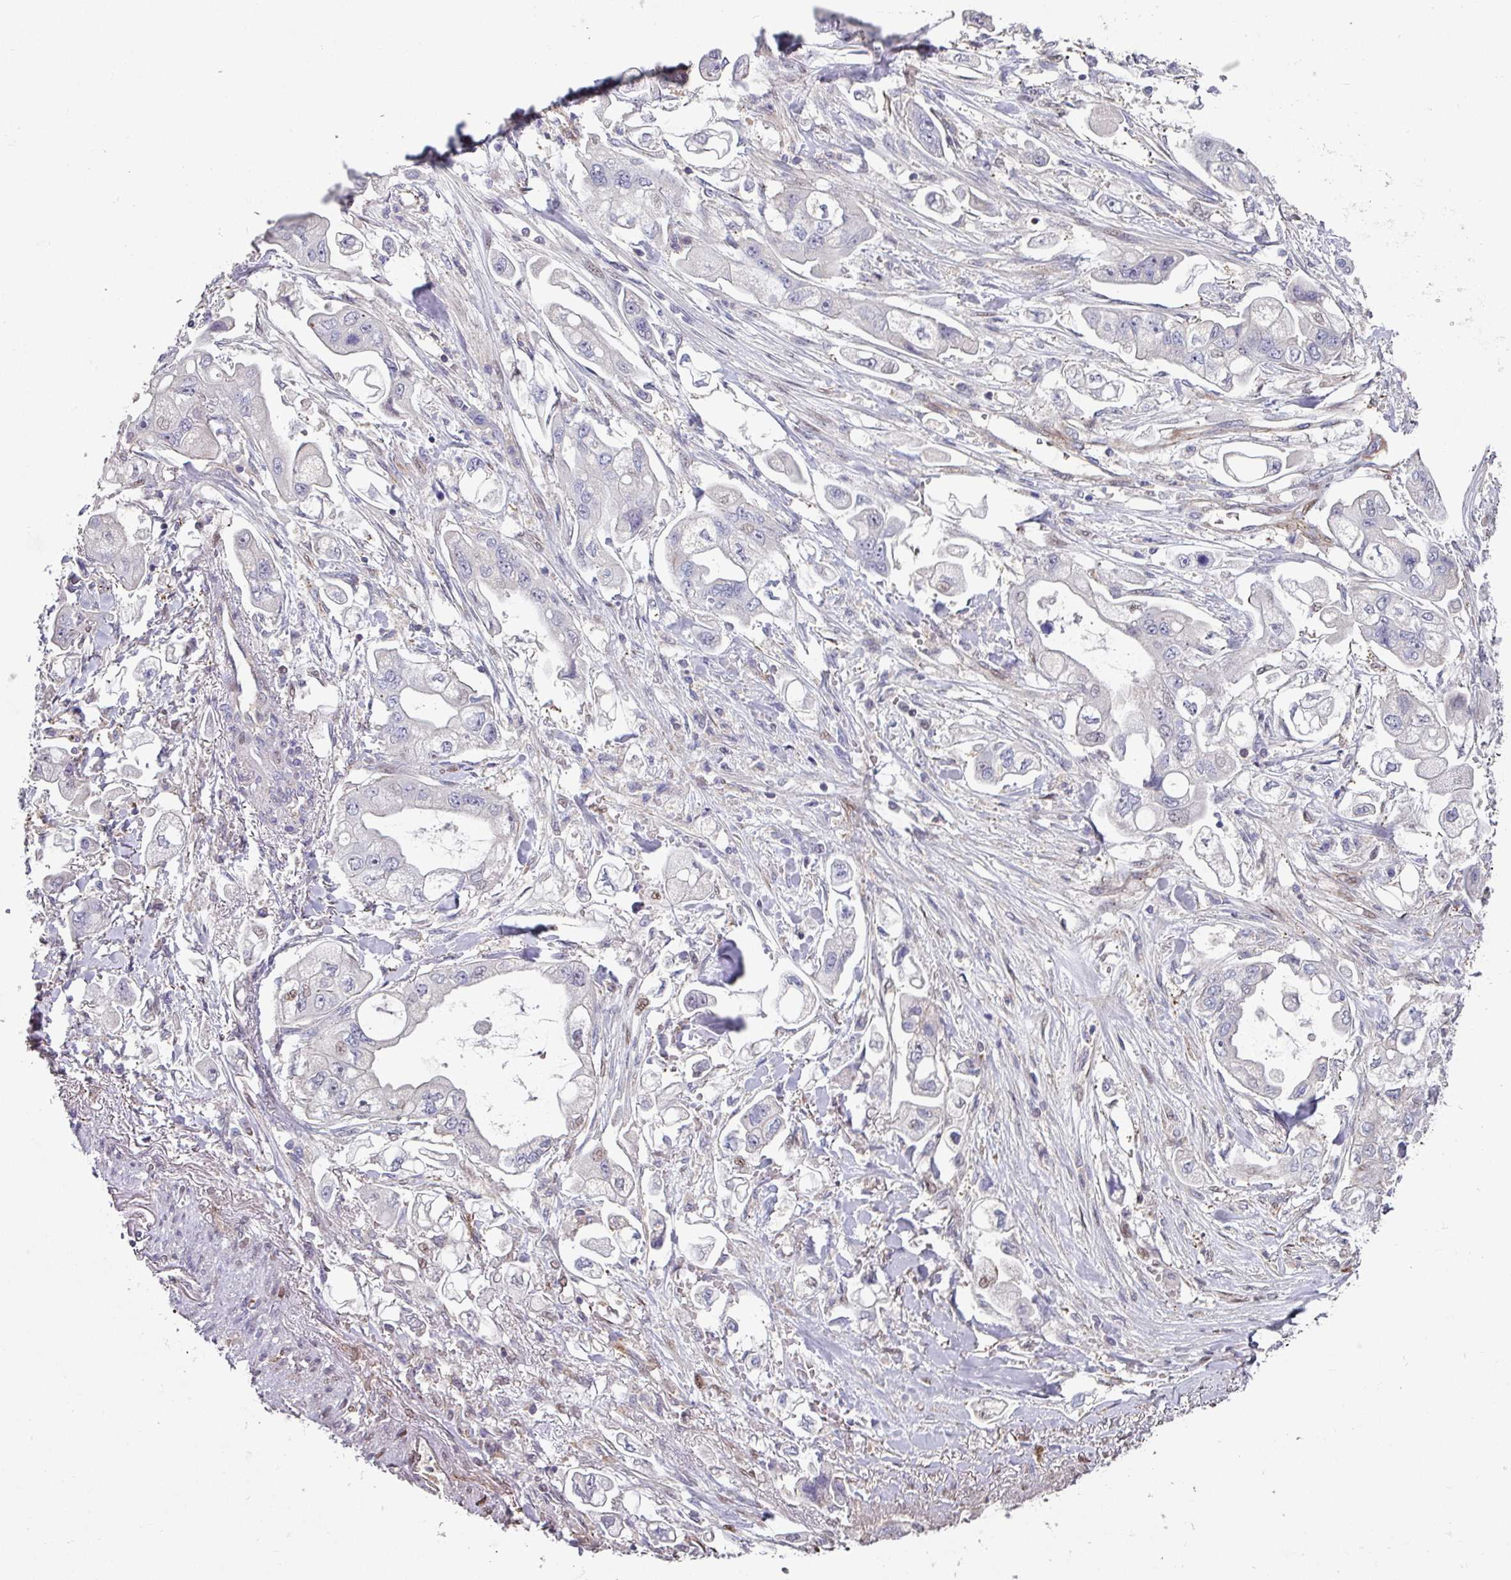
{"staining": {"intensity": "negative", "quantity": "none", "location": "none"}, "tissue": "stomach cancer", "cell_type": "Tumor cells", "image_type": "cancer", "snomed": [{"axis": "morphology", "description": "Adenocarcinoma, NOS"}, {"axis": "topography", "description": "Stomach"}], "caption": "DAB immunohistochemical staining of human stomach adenocarcinoma demonstrates no significant expression in tumor cells.", "gene": "ANO9", "patient": {"sex": "male", "age": 62}}